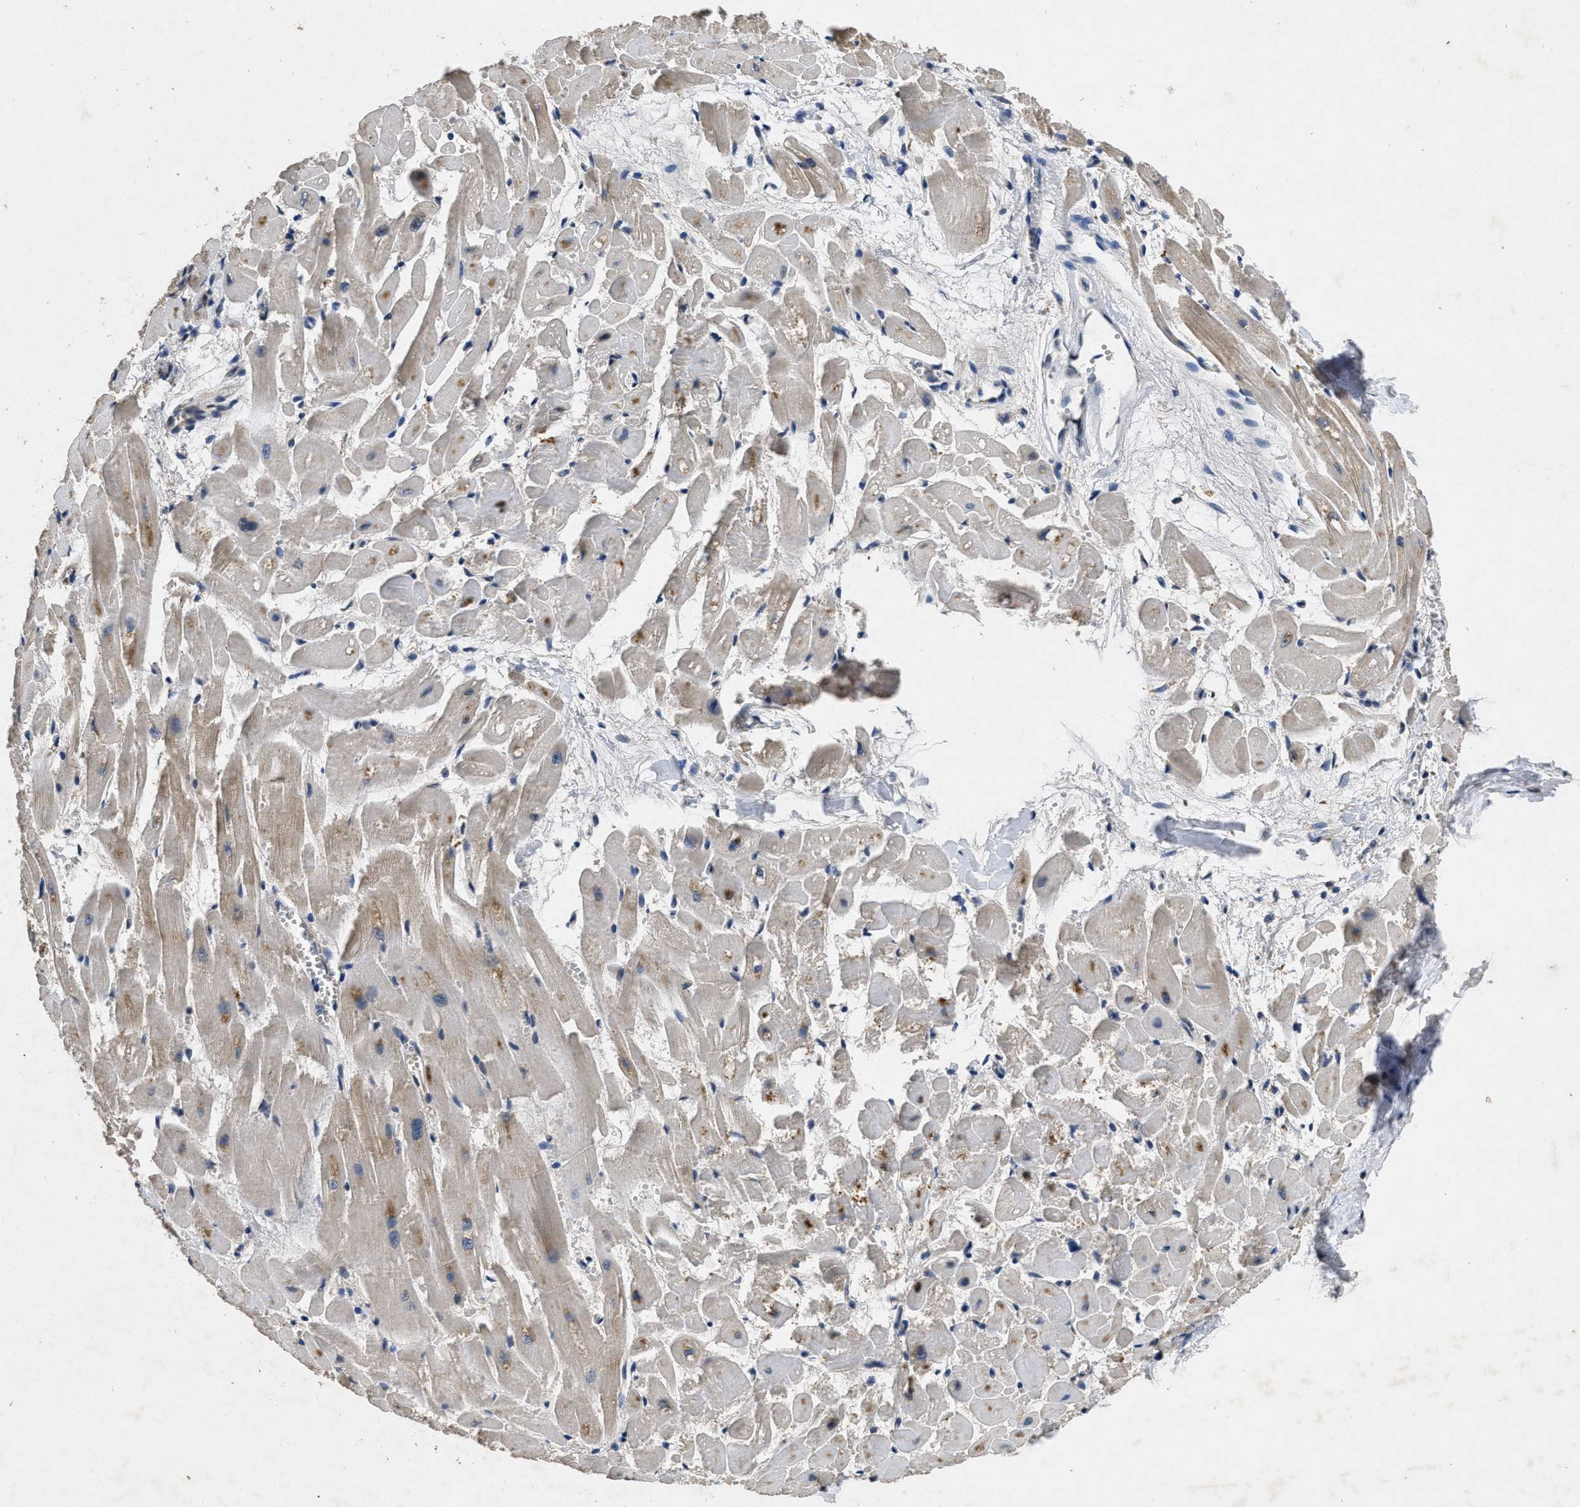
{"staining": {"intensity": "moderate", "quantity": "25%-75%", "location": "cytoplasmic/membranous,nuclear"}, "tissue": "heart muscle", "cell_type": "Cardiomyocytes", "image_type": "normal", "snomed": [{"axis": "morphology", "description": "Normal tissue, NOS"}, {"axis": "topography", "description": "Heart"}], "caption": "IHC image of normal heart muscle: human heart muscle stained using immunohistochemistry reveals medium levels of moderate protein expression localized specifically in the cytoplasmic/membranous,nuclear of cardiomyocytes, appearing as a cytoplasmic/membranous,nuclear brown color.", "gene": "PAPOLG", "patient": {"sex": "female", "age": 19}}